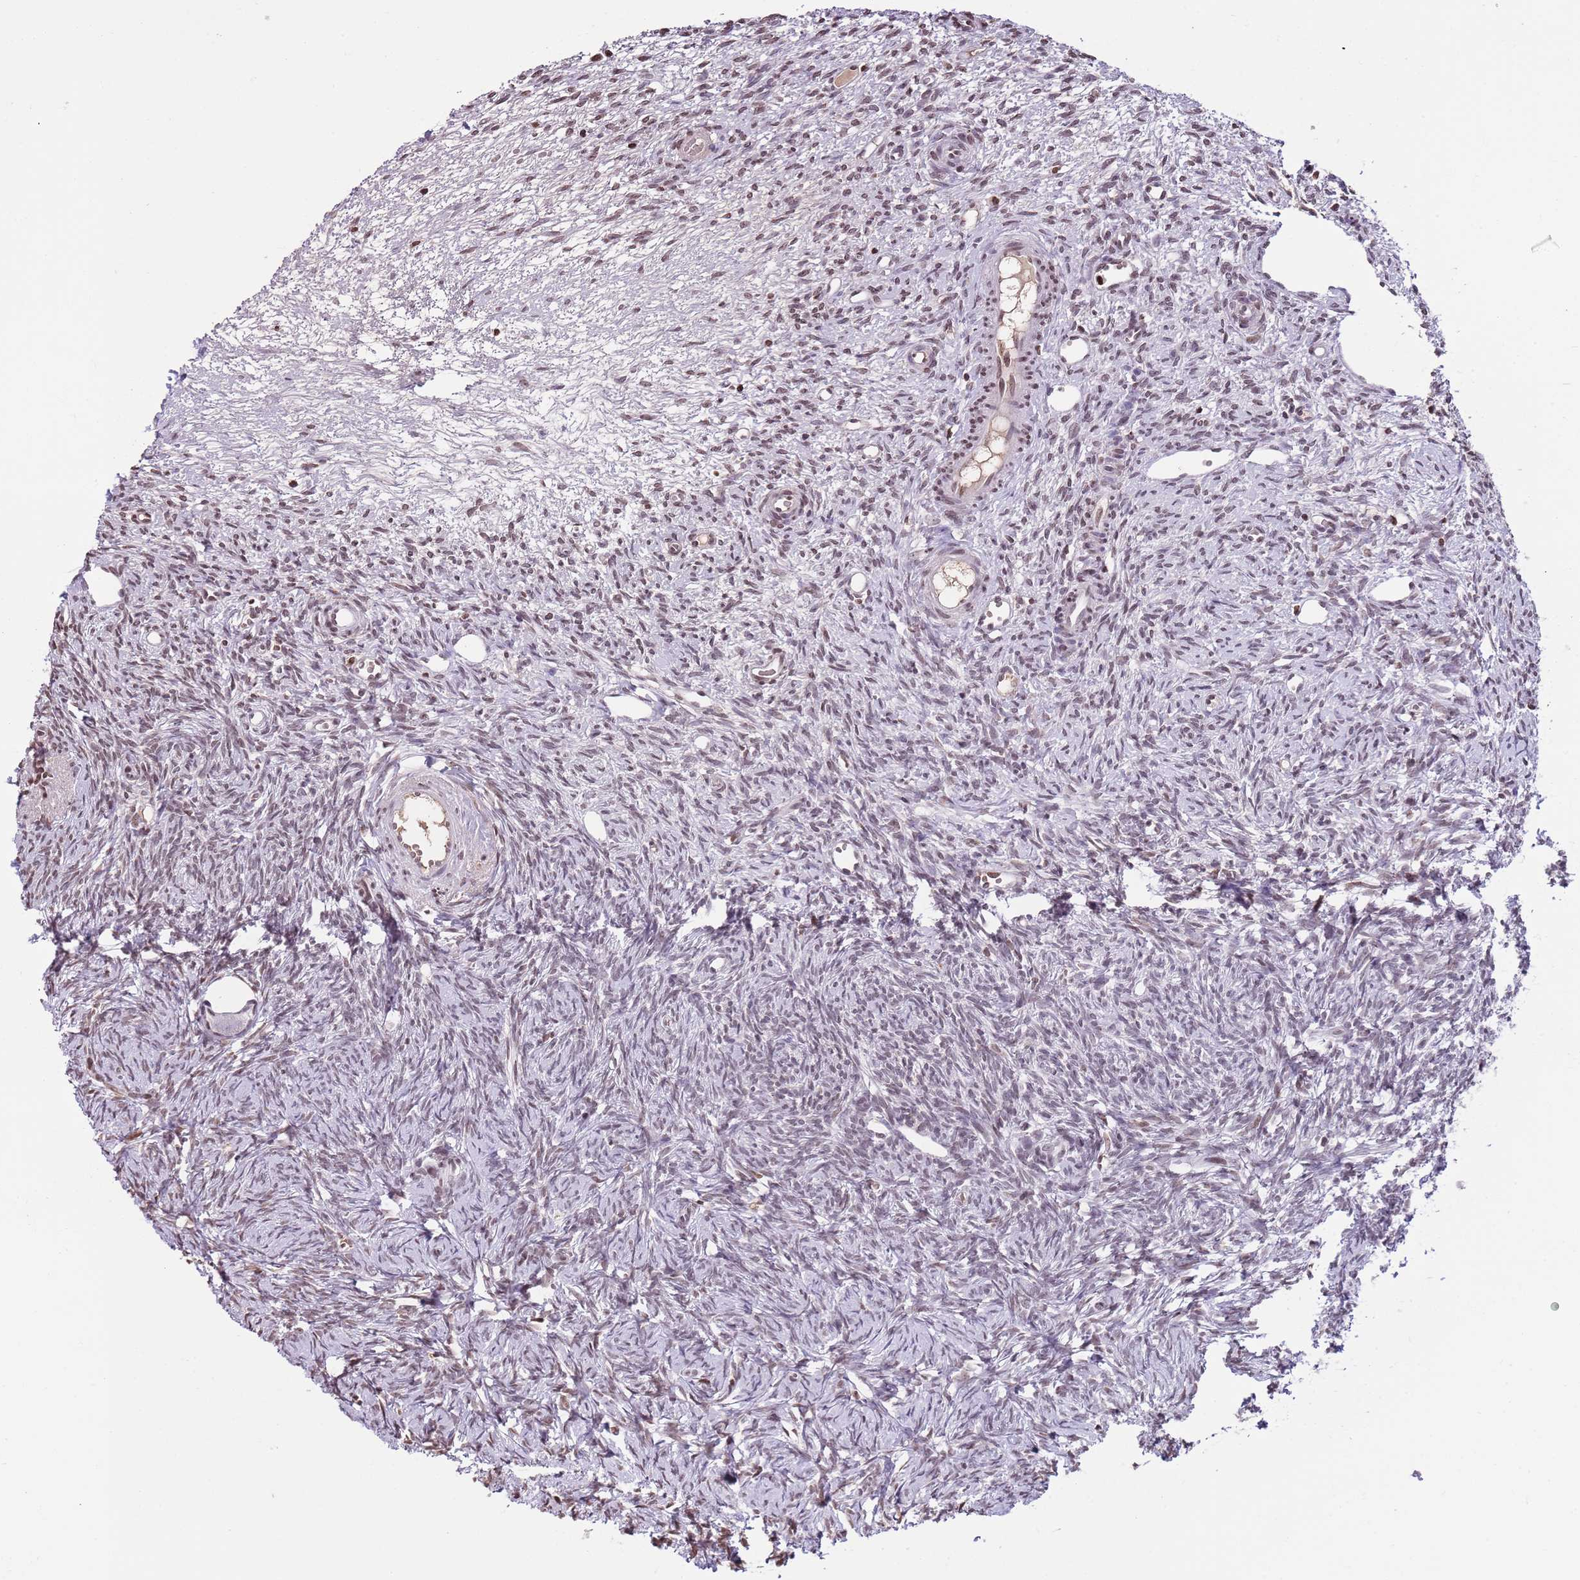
{"staining": {"intensity": "weak", "quantity": "25%-75%", "location": "nuclear"}, "tissue": "ovary", "cell_type": "Ovarian stroma cells", "image_type": "normal", "snomed": [{"axis": "morphology", "description": "Normal tissue, NOS"}, {"axis": "topography", "description": "Ovary"}], "caption": "Weak nuclear staining for a protein is identified in approximately 25%-75% of ovarian stroma cells of normal ovary using immunohistochemistry (IHC).", "gene": "KPNA3", "patient": {"sex": "female", "age": 51}}